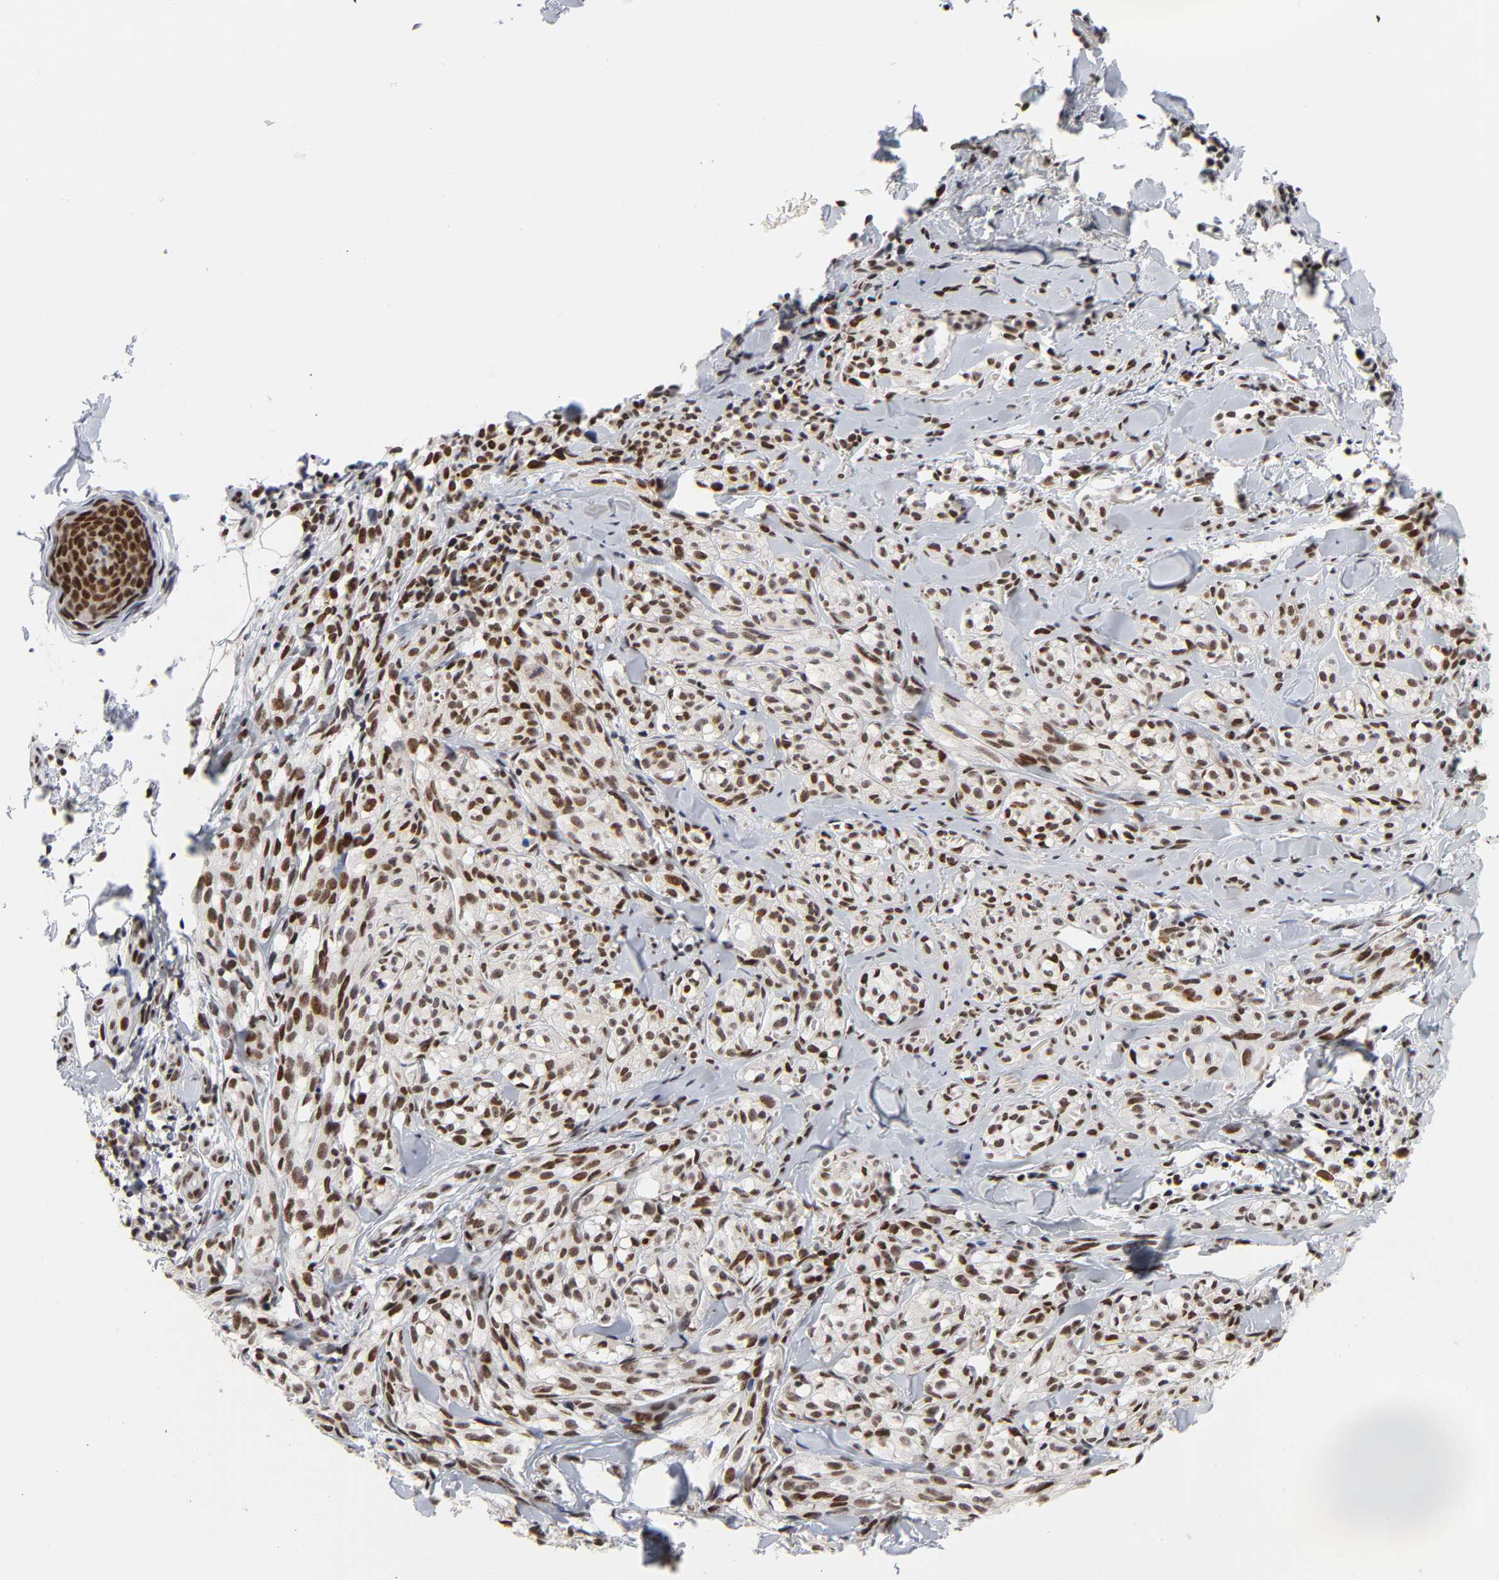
{"staining": {"intensity": "strong", "quantity": ">75%", "location": "nuclear"}, "tissue": "melanoma", "cell_type": "Tumor cells", "image_type": "cancer", "snomed": [{"axis": "morphology", "description": "Malignant melanoma, Metastatic site"}, {"axis": "topography", "description": "Skin"}], "caption": "The histopathology image demonstrates a brown stain indicating the presence of a protein in the nuclear of tumor cells in malignant melanoma (metastatic site). (IHC, brightfield microscopy, high magnification).", "gene": "CREBBP", "patient": {"sex": "female", "age": 66}}